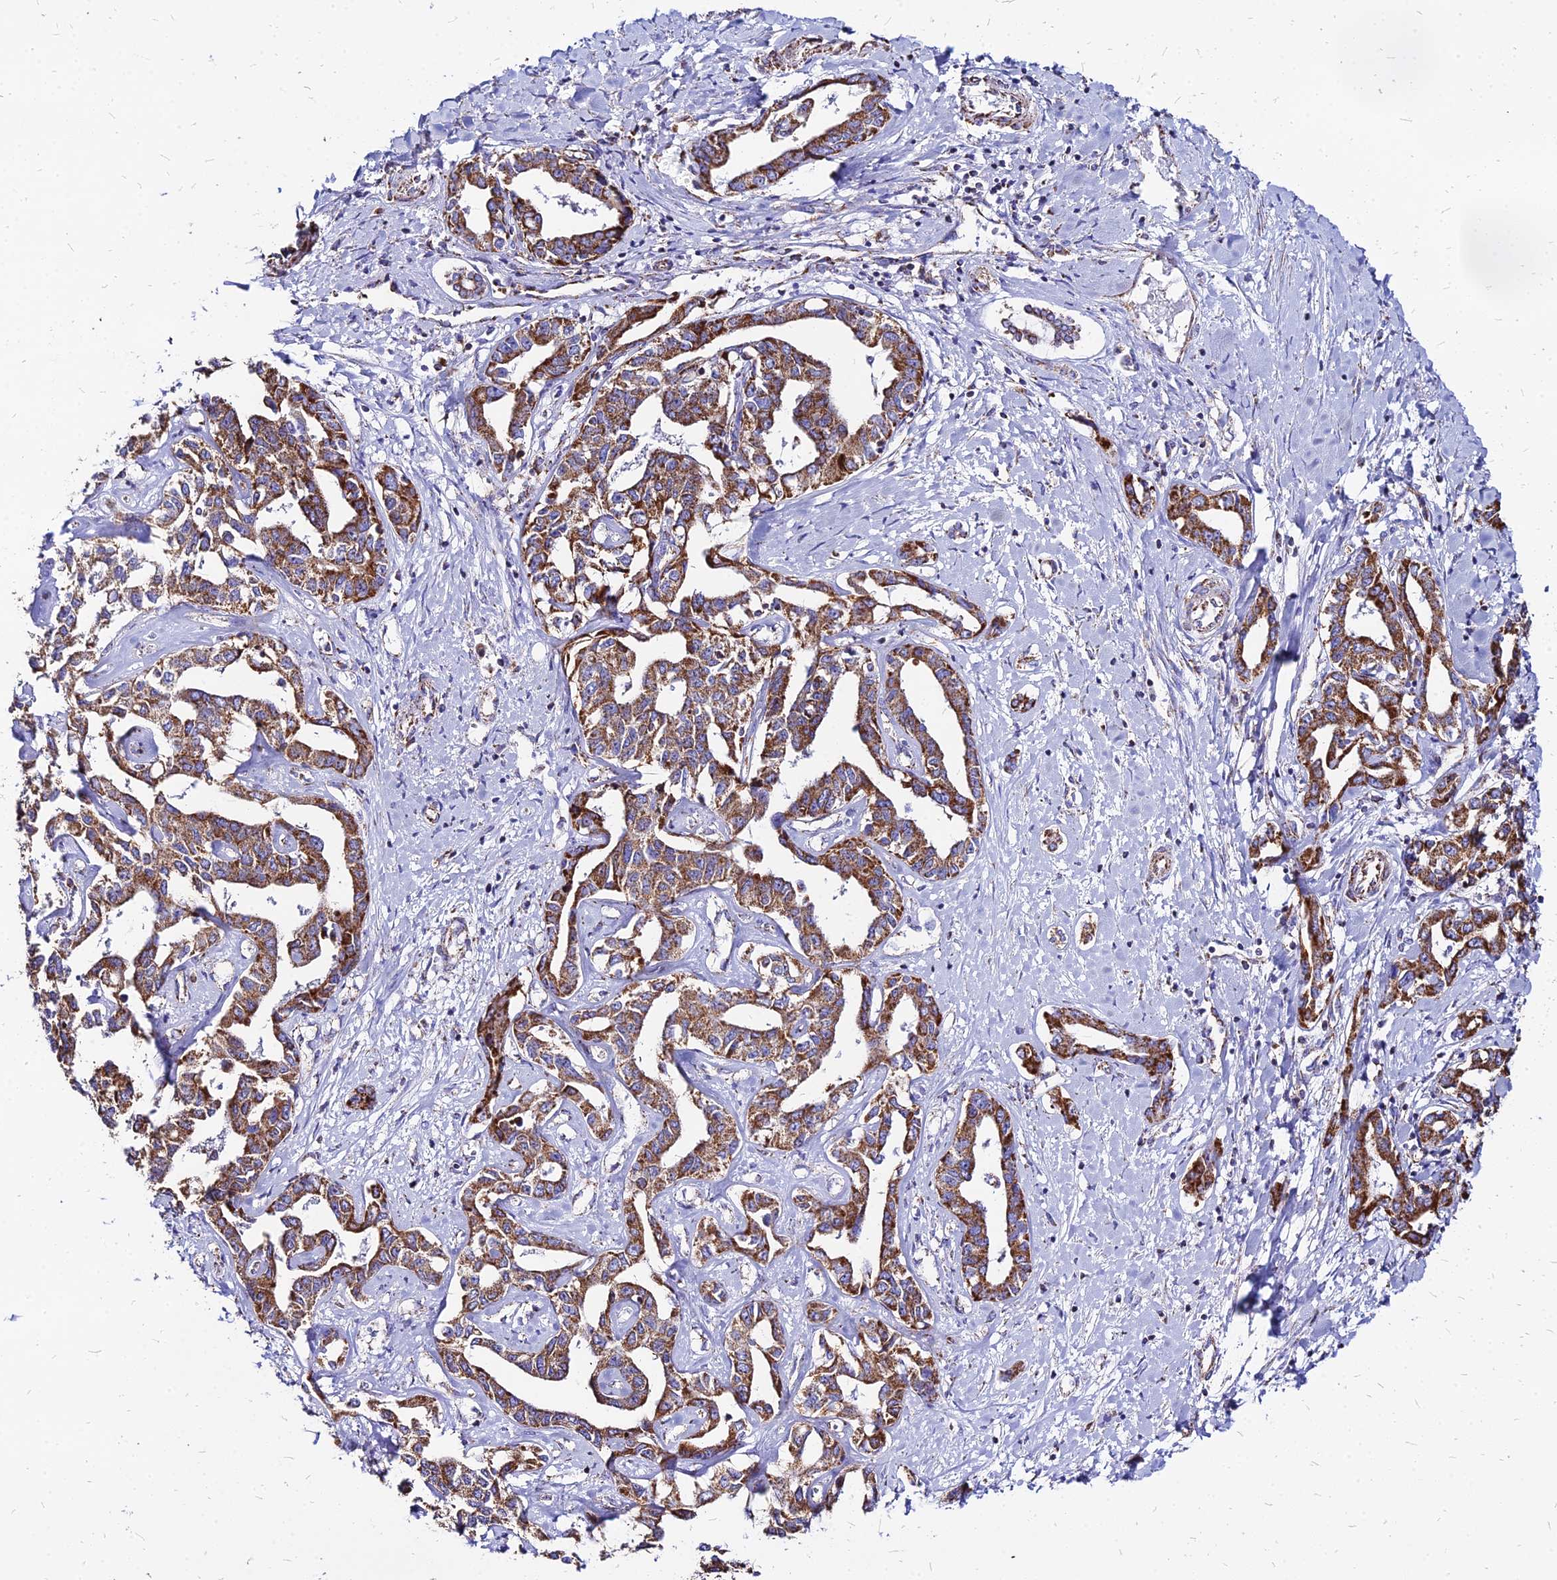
{"staining": {"intensity": "strong", "quantity": ">75%", "location": "cytoplasmic/membranous"}, "tissue": "liver cancer", "cell_type": "Tumor cells", "image_type": "cancer", "snomed": [{"axis": "morphology", "description": "Cholangiocarcinoma"}, {"axis": "topography", "description": "Liver"}], "caption": "This image demonstrates liver cancer stained with immunohistochemistry to label a protein in brown. The cytoplasmic/membranous of tumor cells show strong positivity for the protein. Nuclei are counter-stained blue.", "gene": "DLD", "patient": {"sex": "male", "age": 59}}